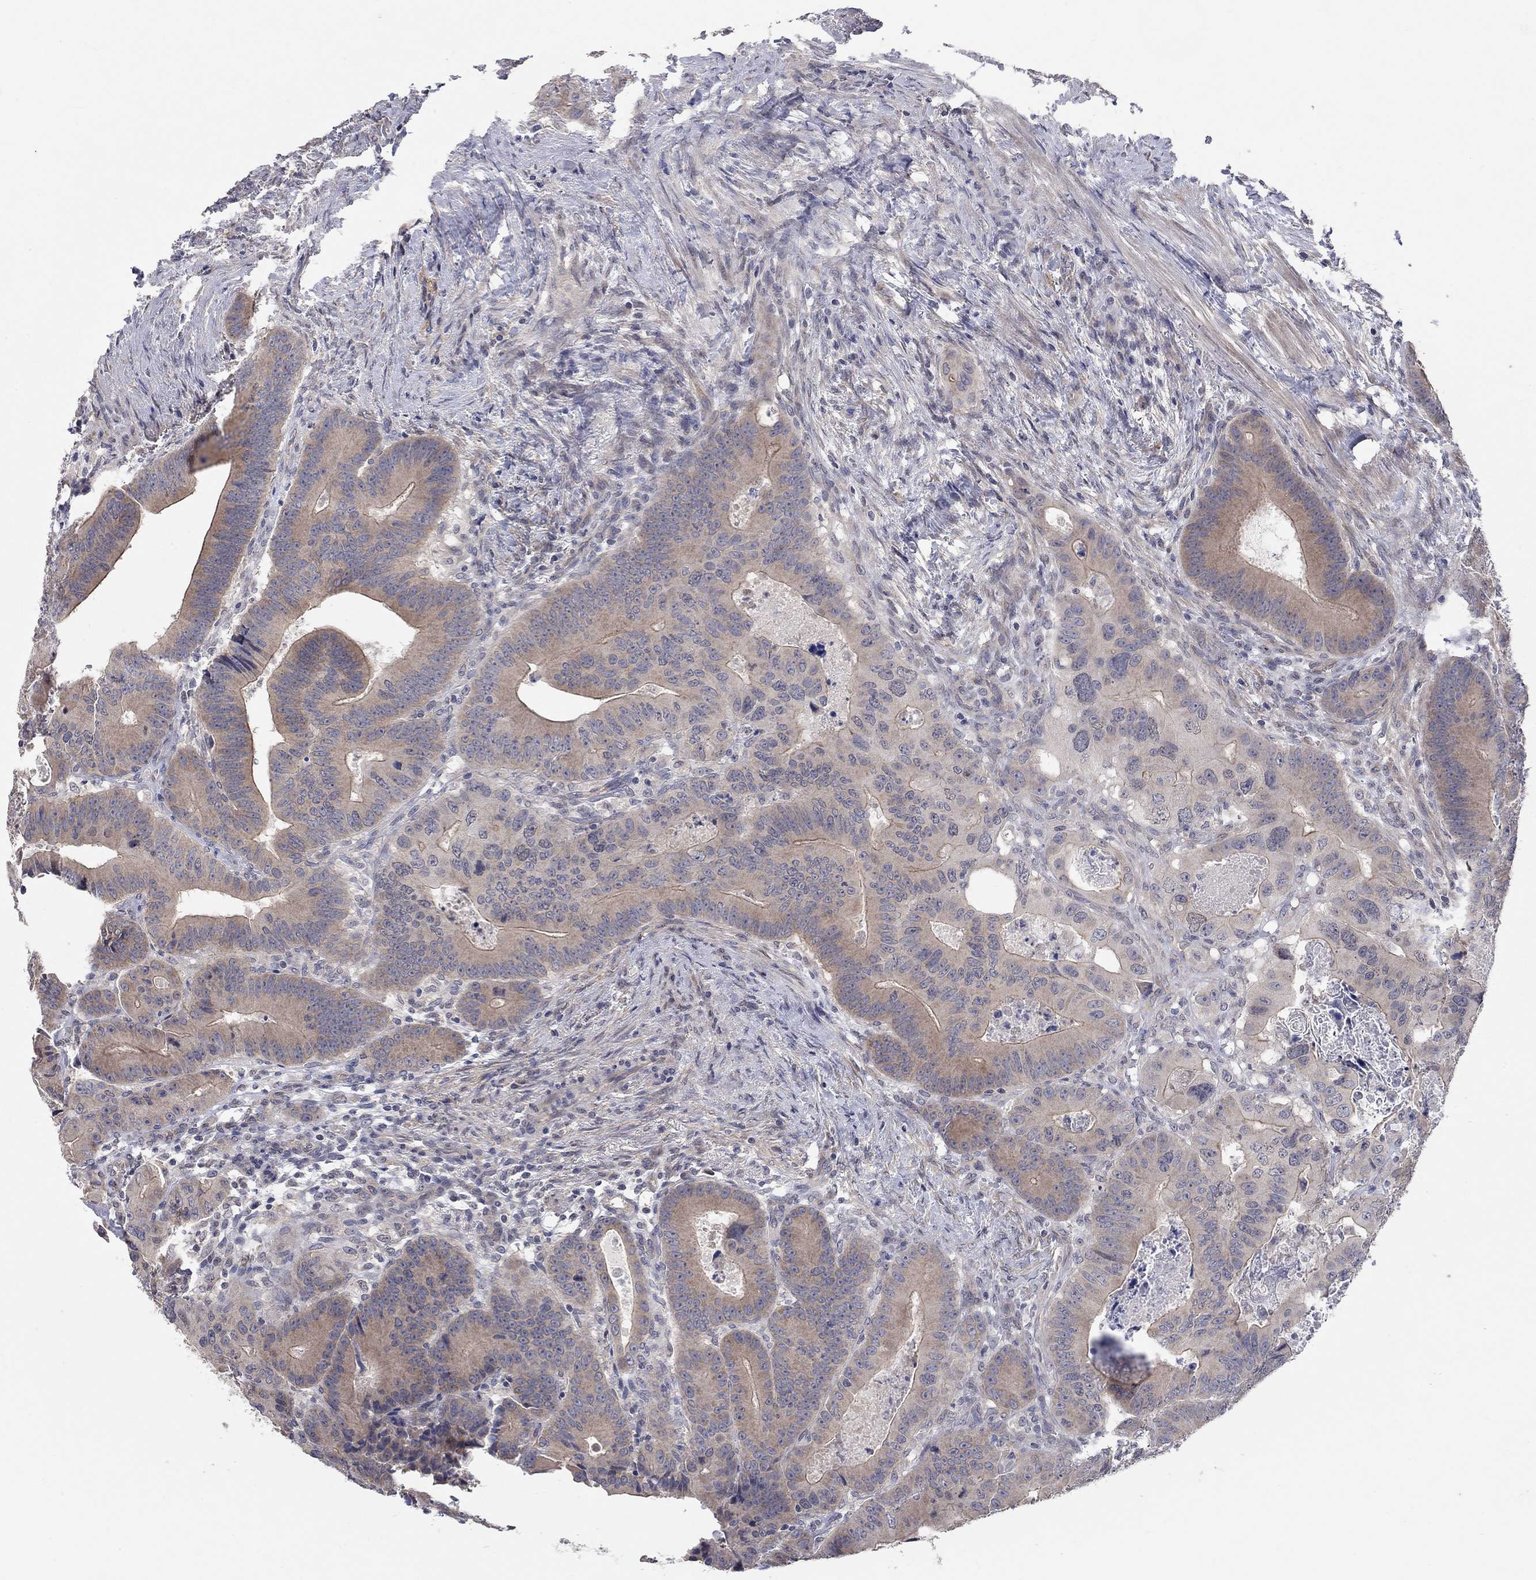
{"staining": {"intensity": "moderate", "quantity": "25%-75%", "location": "cytoplasmic/membranous"}, "tissue": "colorectal cancer", "cell_type": "Tumor cells", "image_type": "cancer", "snomed": [{"axis": "morphology", "description": "Adenocarcinoma, NOS"}, {"axis": "topography", "description": "Rectum"}], "caption": "This photomicrograph shows IHC staining of human adenocarcinoma (colorectal), with medium moderate cytoplasmic/membranous expression in approximately 25%-75% of tumor cells.", "gene": "WASF3", "patient": {"sex": "male", "age": 64}}